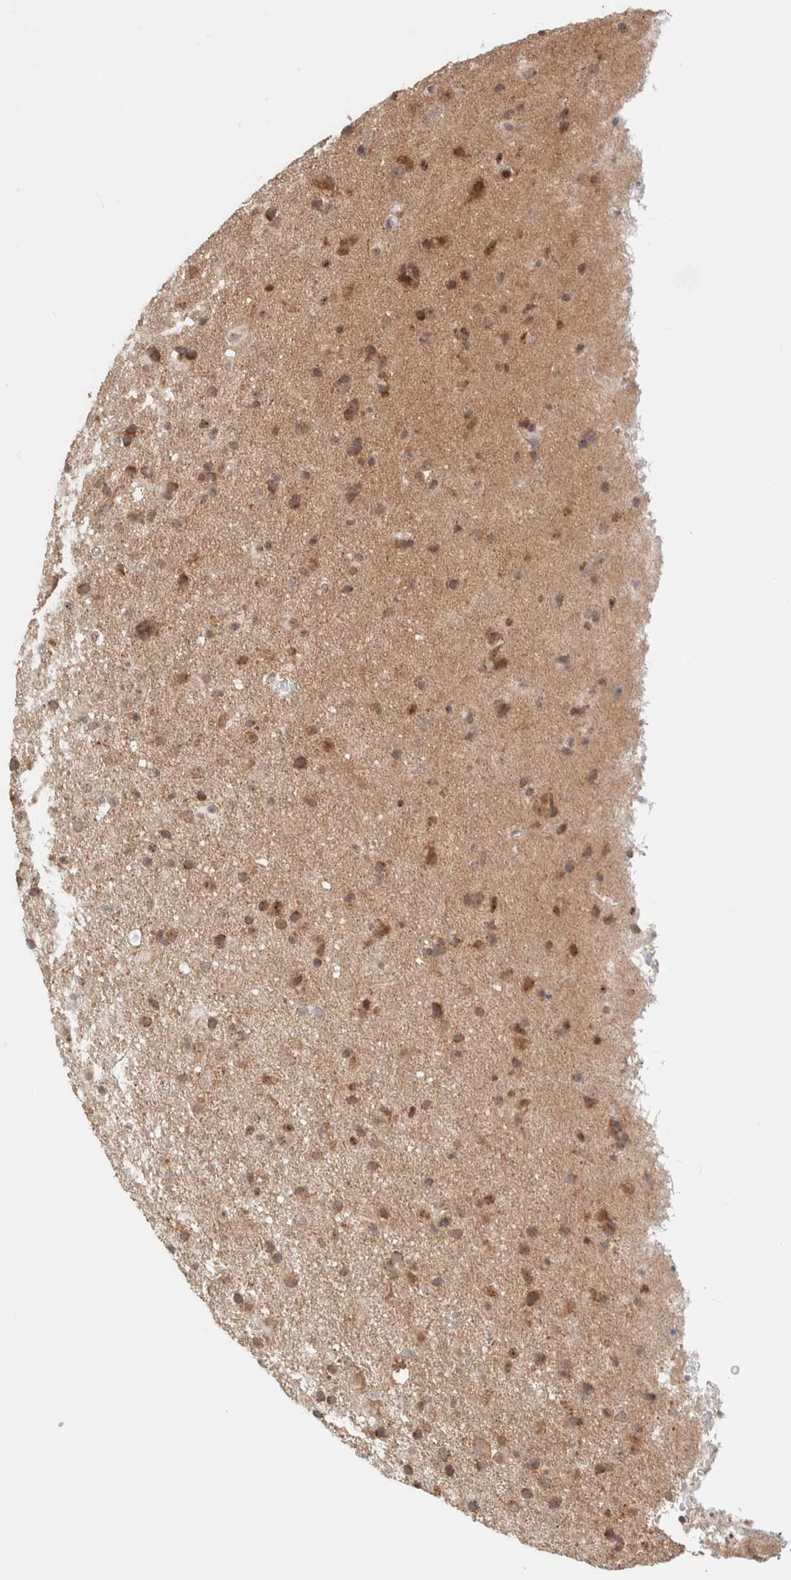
{"staining": {"intensity": "moderate", "quantity": ">75%", "location": "cytoplasmic/membranous"}, "tissue": "glioma", "cell_type": "Tumor cells", "image_type": "cancer", "snomed": [{"axis": "morphology", "description": "Glioma, malignant, Low grade"}, {"axis": "topography", "description": "Brain"}], "caption": "IHC photomicrograph of human glioma stained for a protein (brown), which exhibits medium levels of moderate cytoplasmic/membranous positivity in approximately >75% of tumor cells.", "gene": "XKR4", "patient": {"sex": "male", "age": 65}}